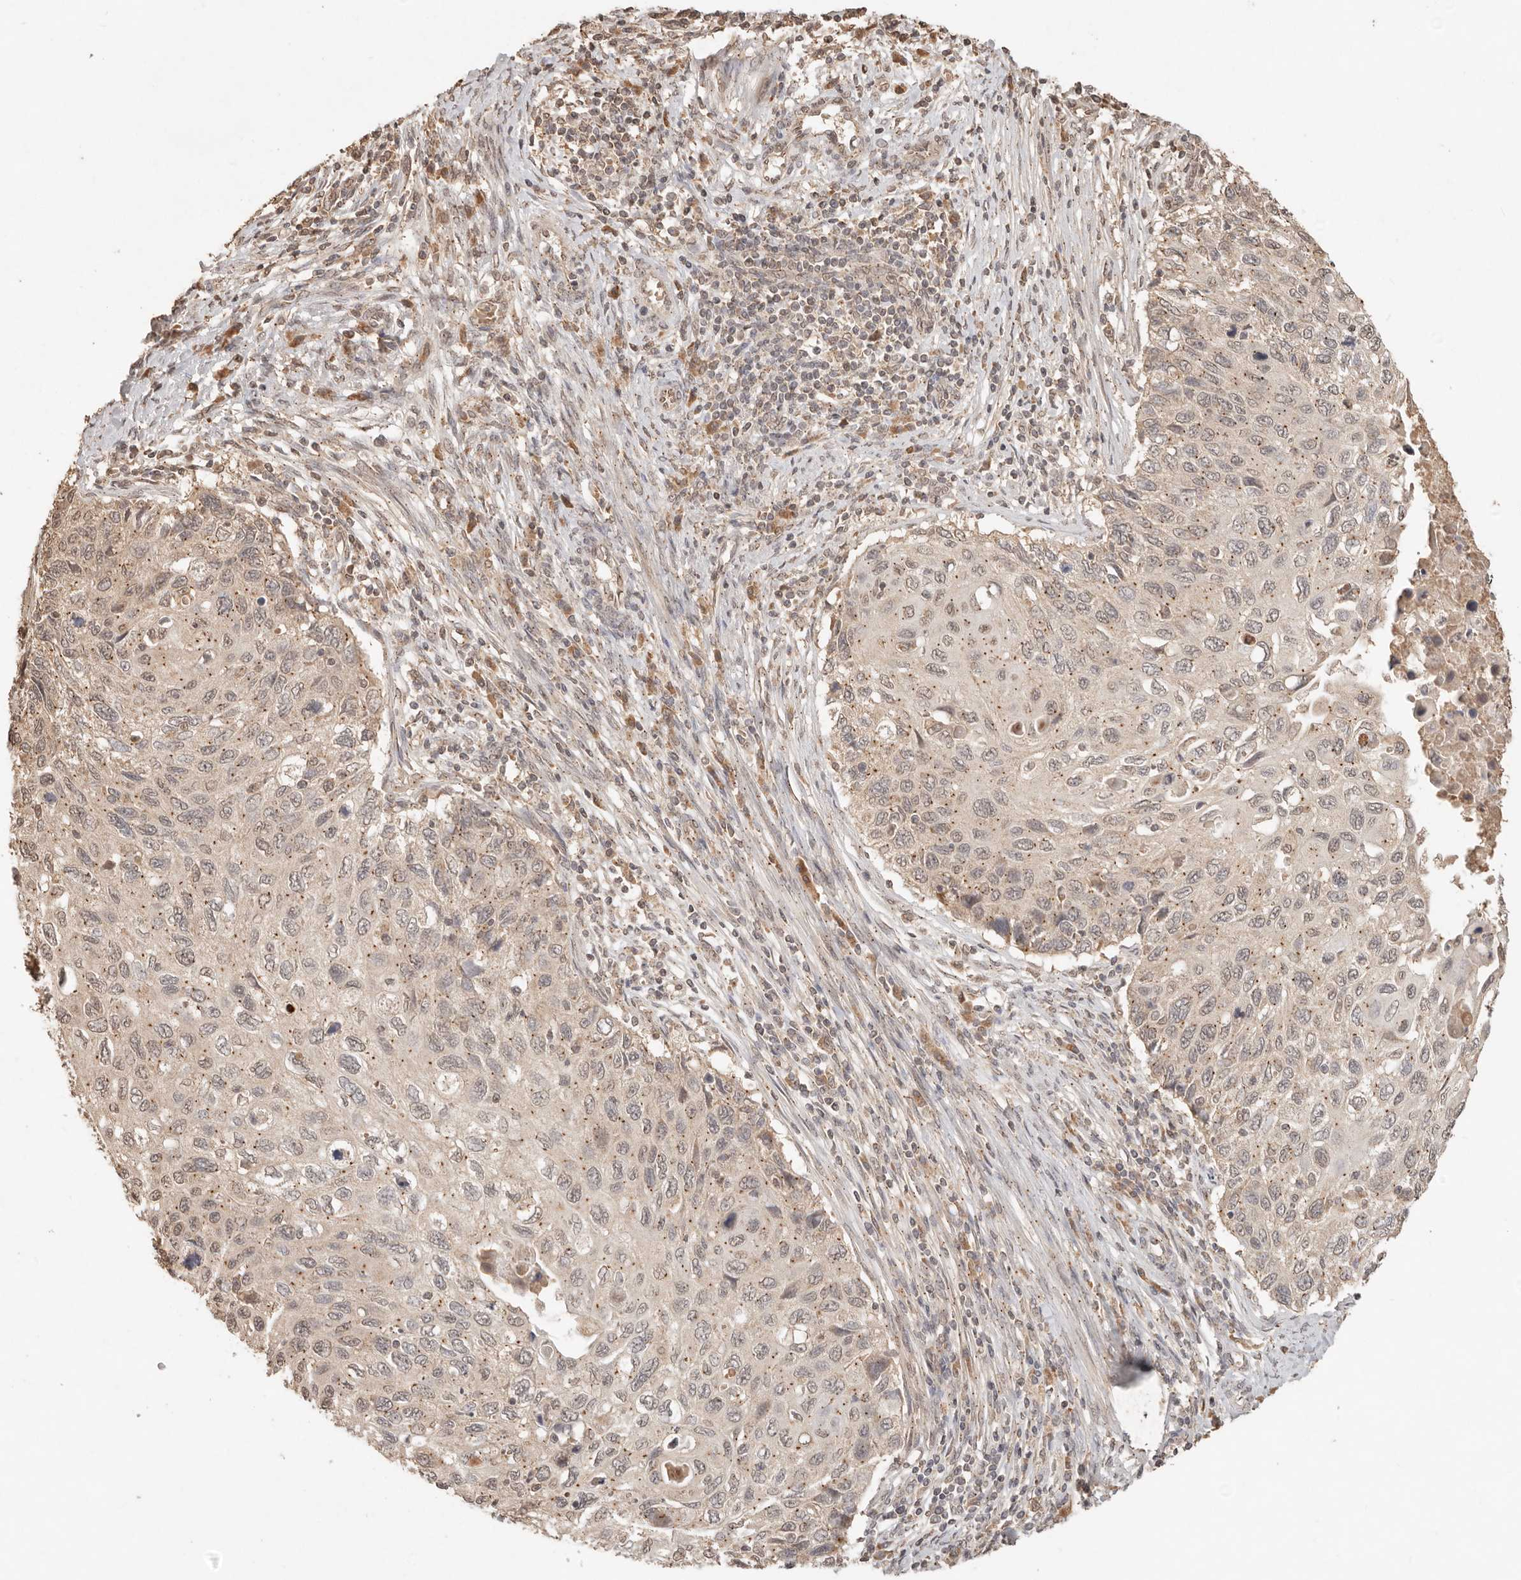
{"staining": {"intensity": "weak", "quantity": "25%-75%", "location": "cytoplasmic/membranous,nuclear"}, "tissue": "cervical cancer", "cell_type": "Tumor cells", "image_type": "cancer", "snomed": [{"axis": "morphology", "description": "Squamous cell carcinoma, NOS"}, {"axis": "topography", "description": "Cervix"}], "caption": "This histopathology image shows cervical squamous cell carcinoma stained with immunohistochemistry (IHC) to label a protein in brown. The cytoplasmic/membranous and nuclear of tumor cells show weak positivity for the protein. Nuclei are counter-stained blue.", "gene": "LMO4", "patient": {"sex": "female", "age": 70}}